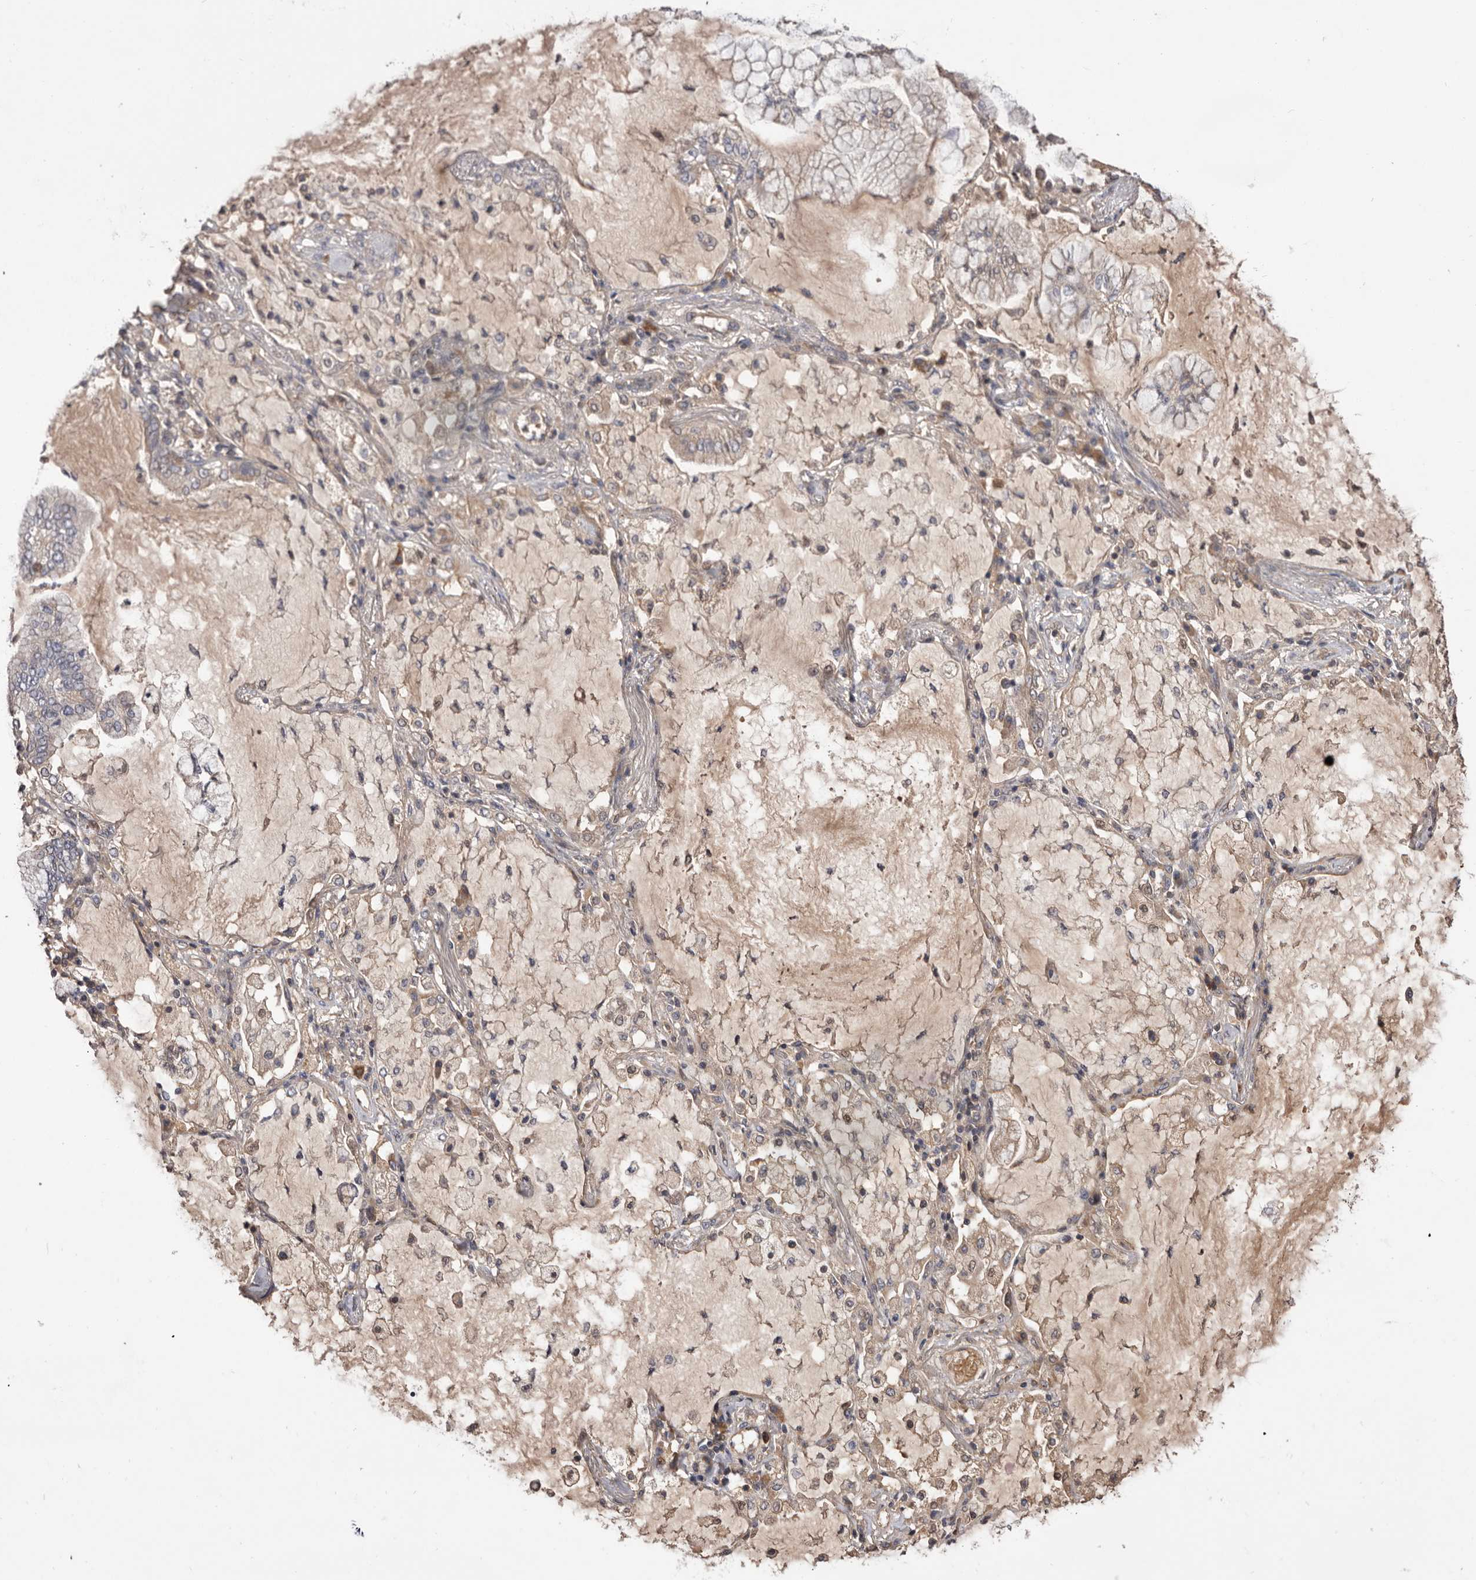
{"staining": {"intensity": "weak", "quantity": "<25%", "location": "cytoplasmic/membranous"}, "tissue": "lung cancer", "cell_type": "Tumor cells", "image_type": "cancer", "snomed": [{"axis": "morphology", "description": "Adenocarcinoma, NOS"}, {"axis": "topography", "description": "Lung"}], "caption": "This is an immunohistochemistry (IHC) photomicrograph of adenocarcinoma (lung). There is no positivity in tumor cells.", "gene": "DOP1A", "patient": {"sex": "female", "age": 70}}